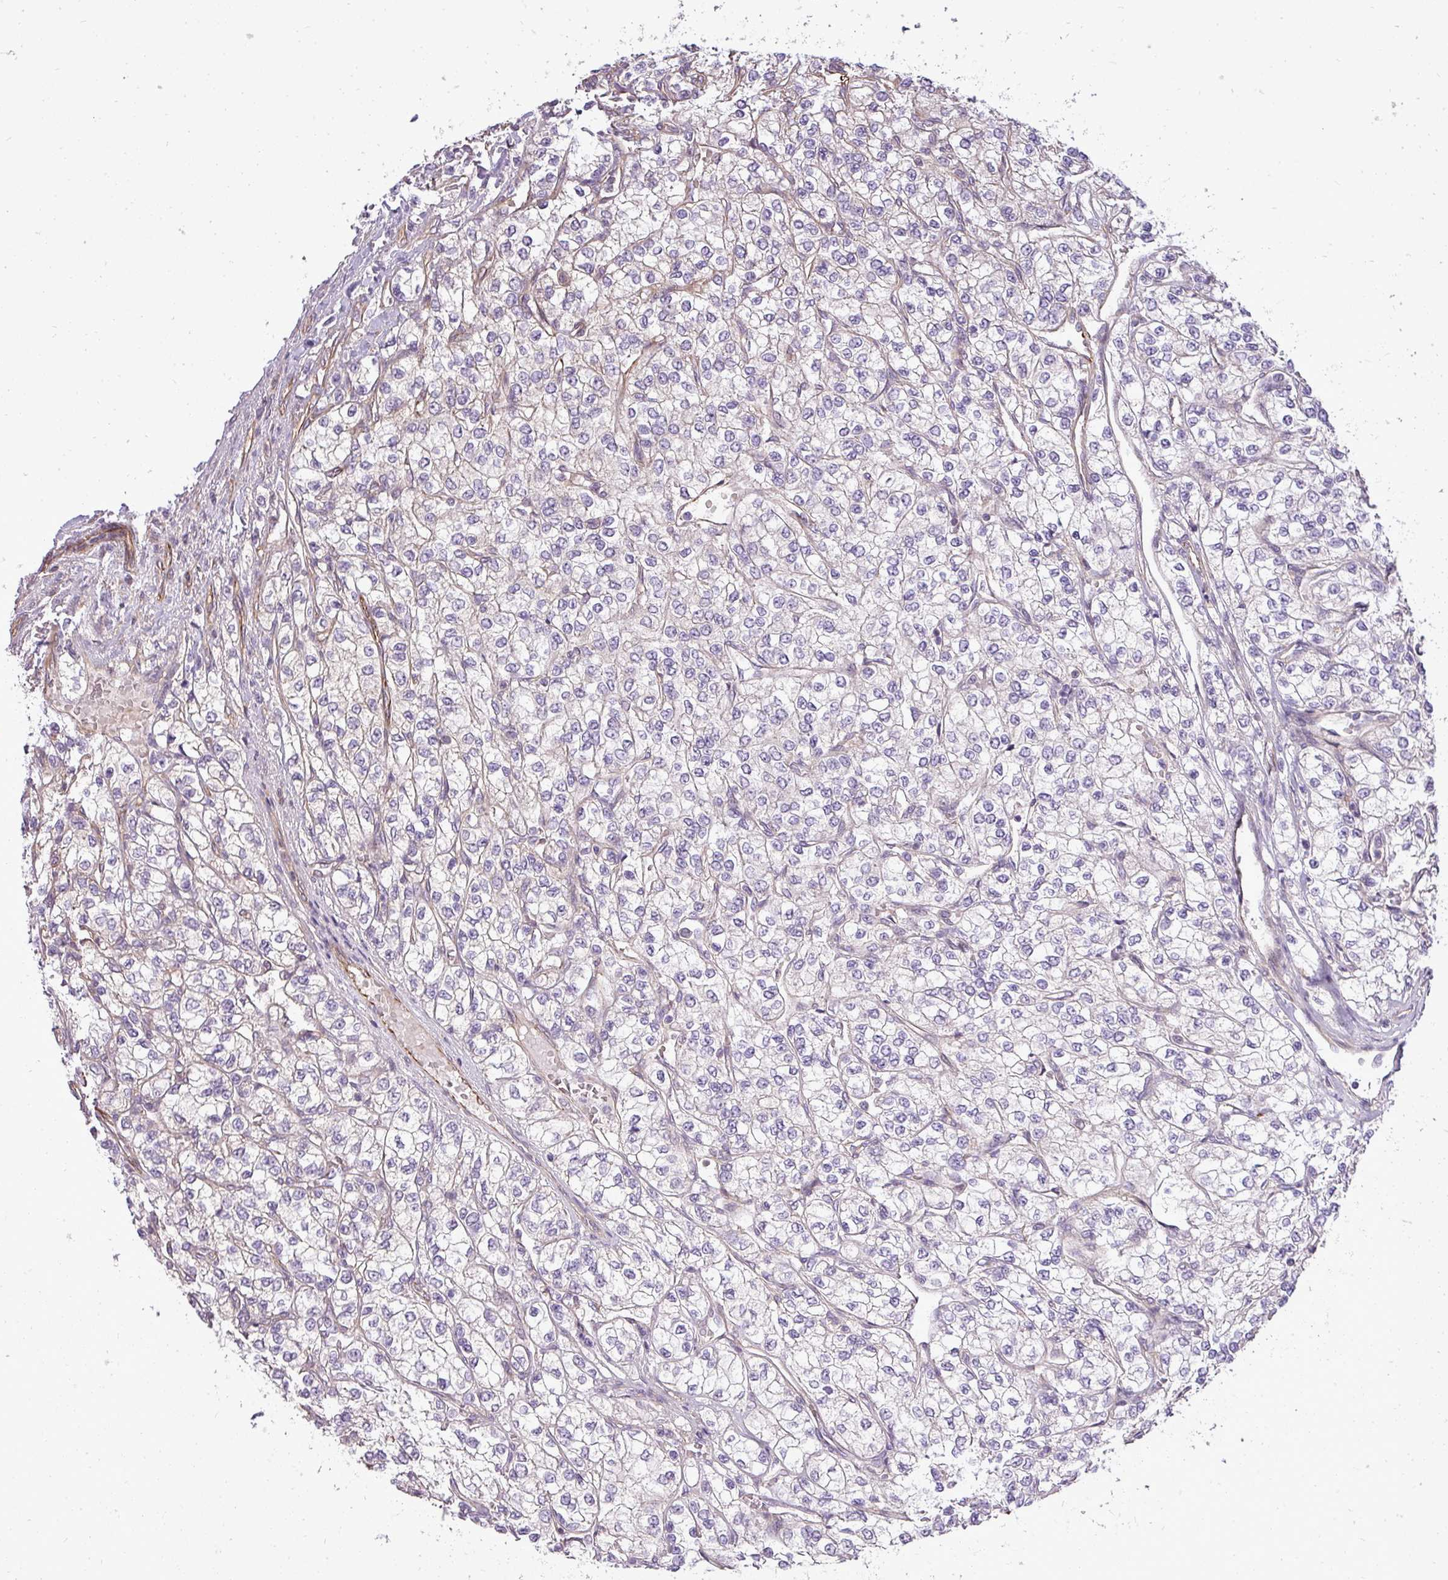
{"staining": {"intensity": "negative", "quantity": "none", "location": "none"}, "tissue": "renal cancer", "cell_type": "Tumor cells", "image_type": "cancer", "snomed": [{"axis": "morphology", "description": "Adenocarcinoma, NOS"}, {"axis": "topography", "description": "Kidney"}], "caption": "DAB (3,3'-diaminobenzidine) immunohistochemical staining of renal adenocarcinoma demonstrates no significant positivity in tumor cells.", "gene": "PDRG1", "patient": {"sex": "male", "age": 80}}